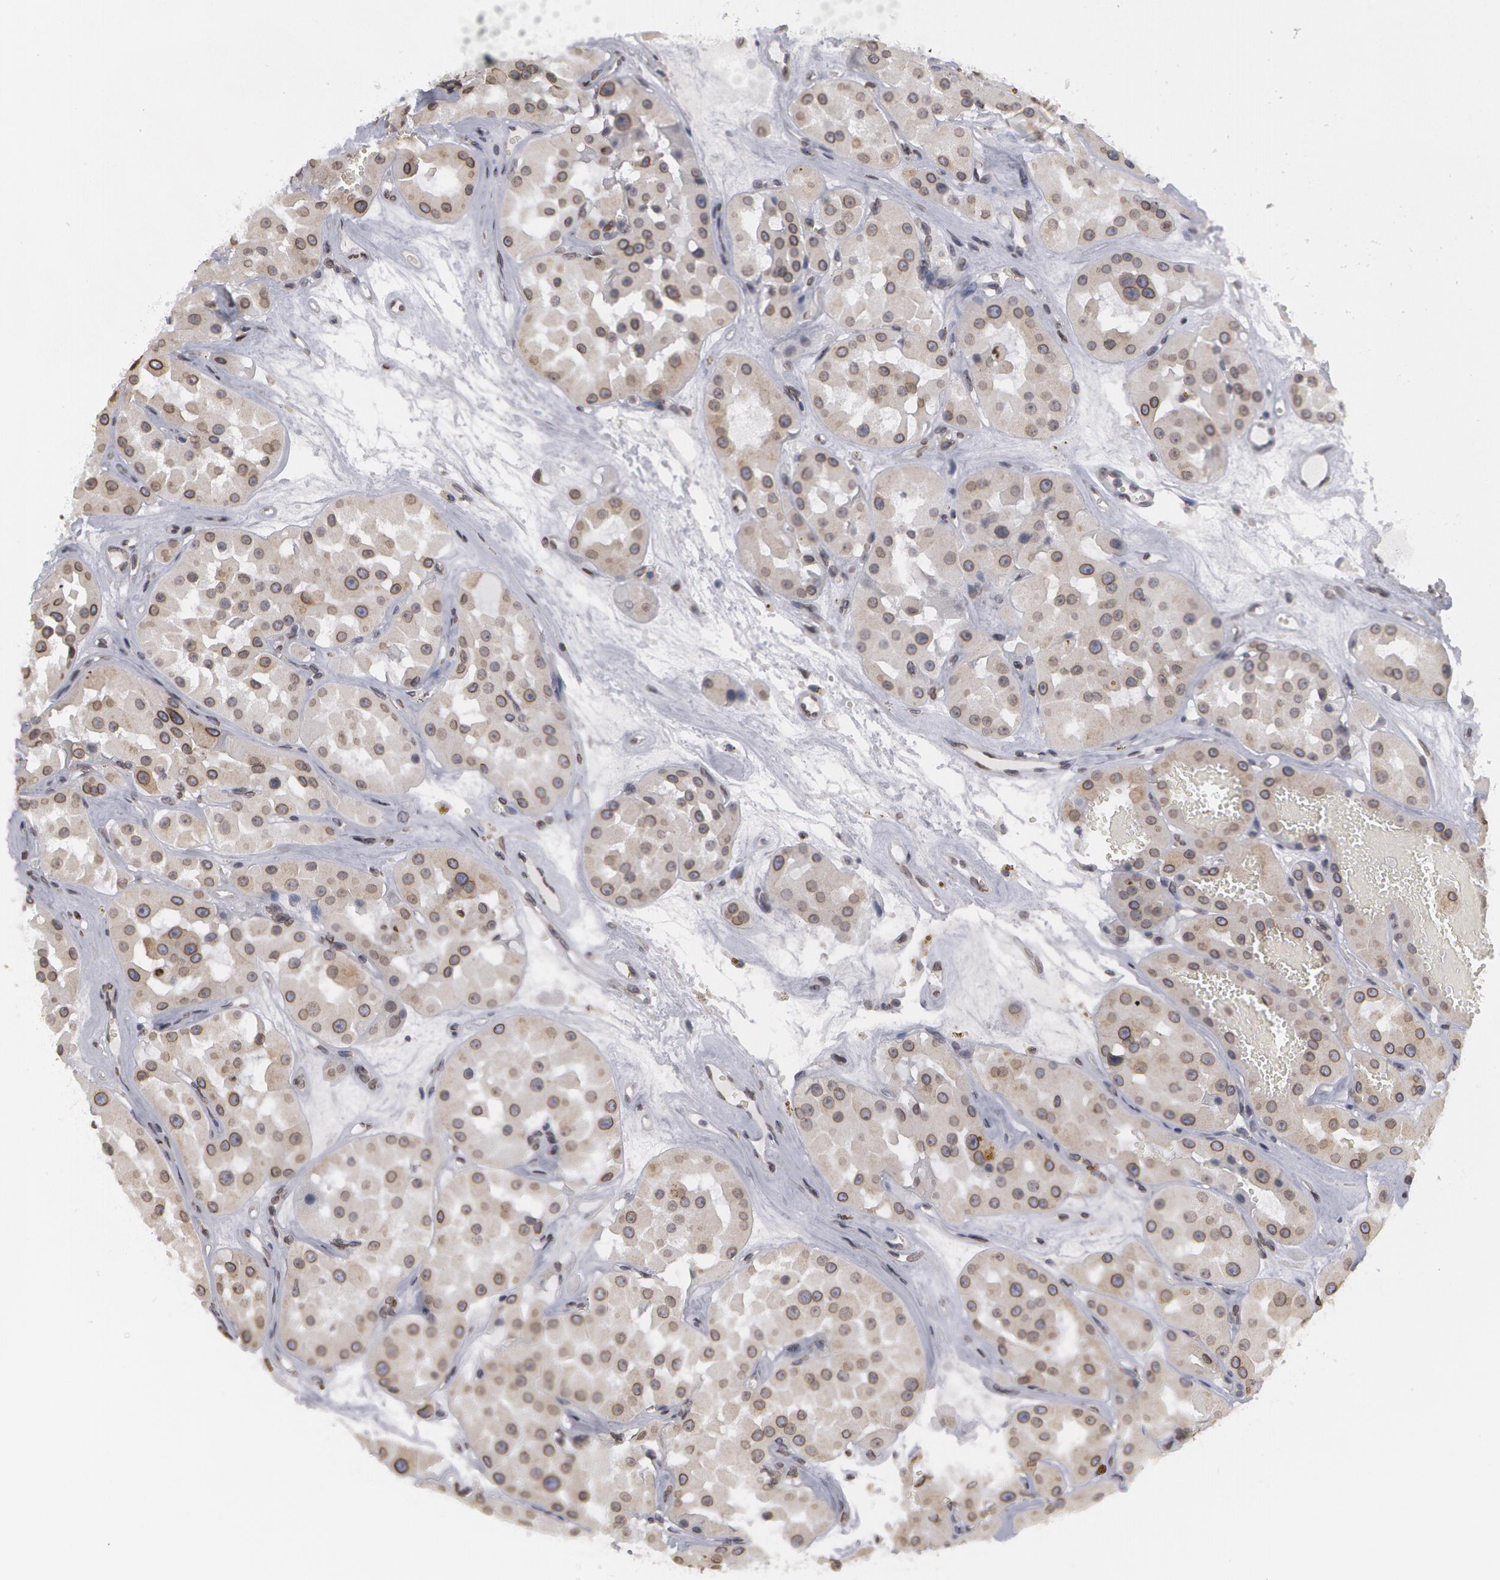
{"staining": {"intensity": "weak", "quantity": "25%-75%", "location": "cytoplasmic/membranous,nuclear"}, "tissue": "renal cancer", "cell_type": "Tumor cells", "image_type": "cancer", "snomed": [{"axis": "morphology", "description": "Adenocarcinoma, uncertain malignant potential"}, {"axis": "topography", "description": "Kidney"}], "caption": "Human renal adenocarcinoma,  uncertain malignant potential stained with a protein marker exhibits weak staining in tumor cells.", "gene": "EMD", "patient": {"sex": "male", "age": 63}}